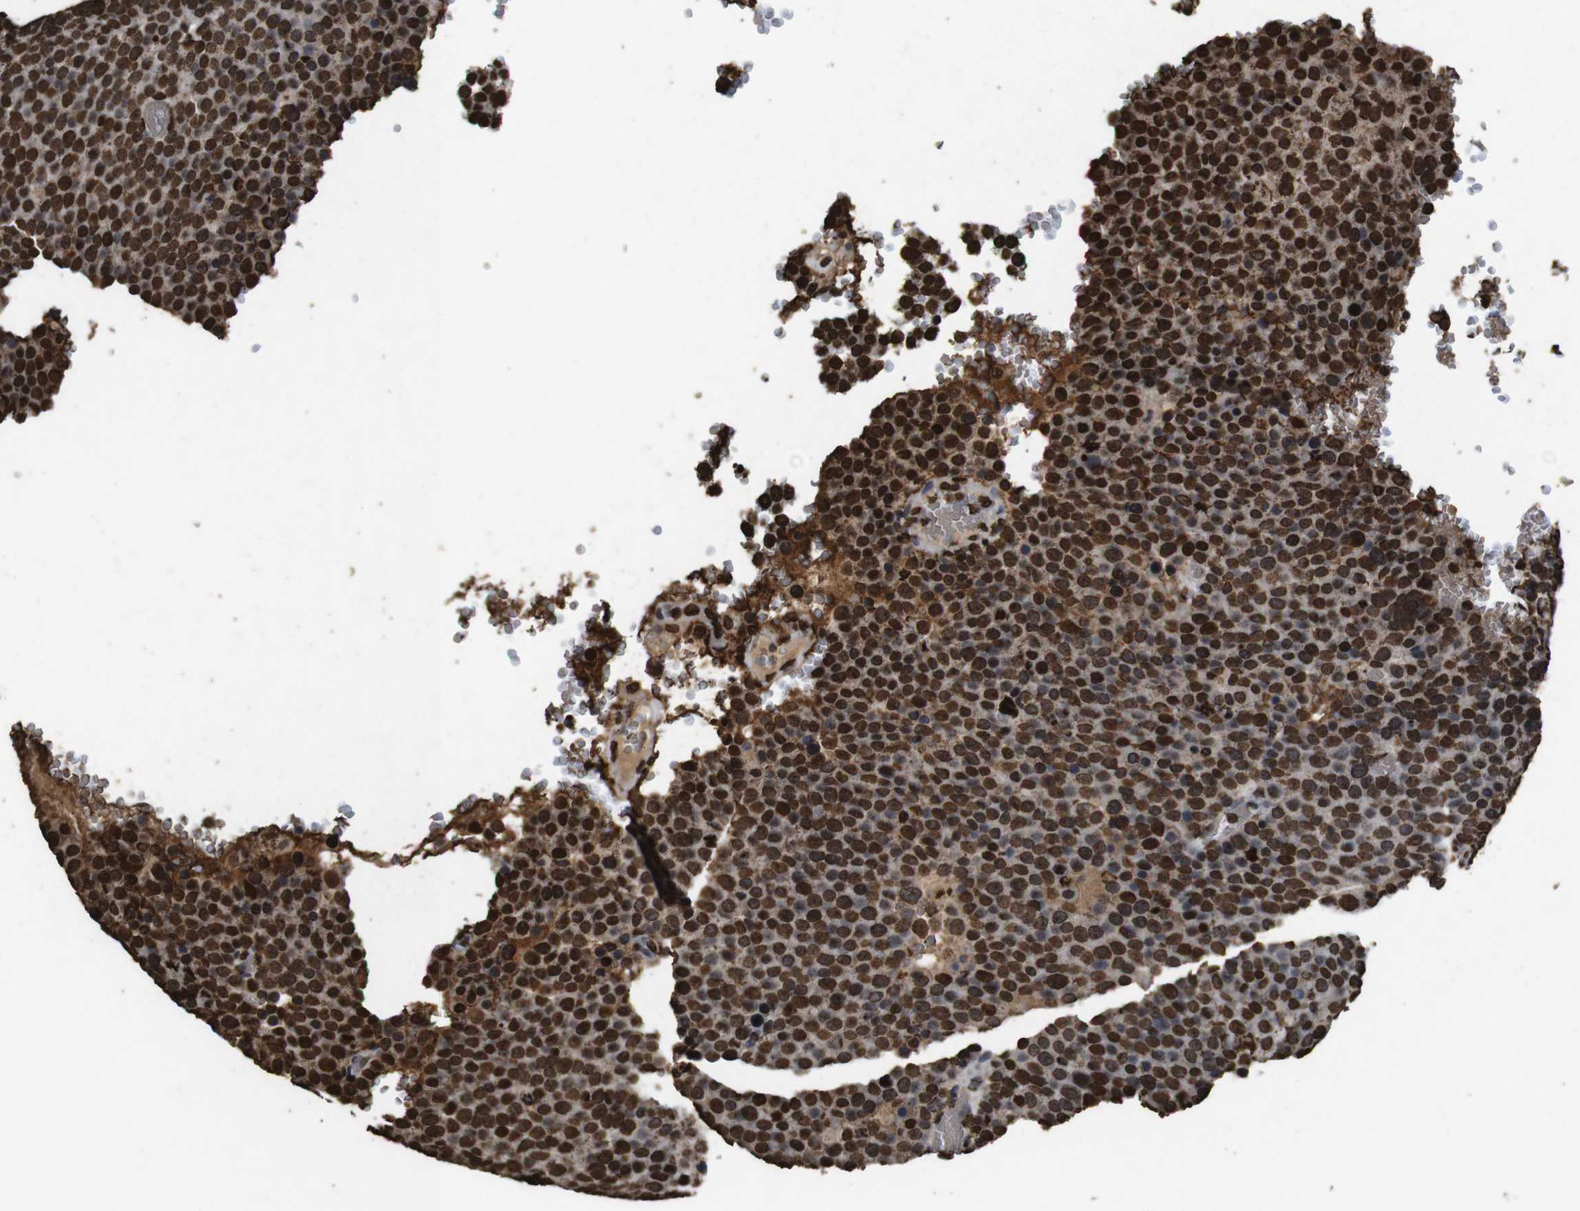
{"staining": {"intensity": "strong", "quantity": ">75%", "location": "nuclear"}, "tissue": "testis cancer", "cell_type": "Tumor cells", "image_type": "cancer", "snomed": [{"axis": "morphology", "description": "Seminoma, NOS"}, {"axis": "topography", "description": "Testis"}], "caption": "This photomicrograph reveals seminoma (testis) stained with immunohistochemistry to label a protein in brown. The nuclear of tumor cells show strong positivity for the protein. Nuclei are counter-stained blue.", "gene": "MDM2", "patient": {"sex": "male", "age": 71}}